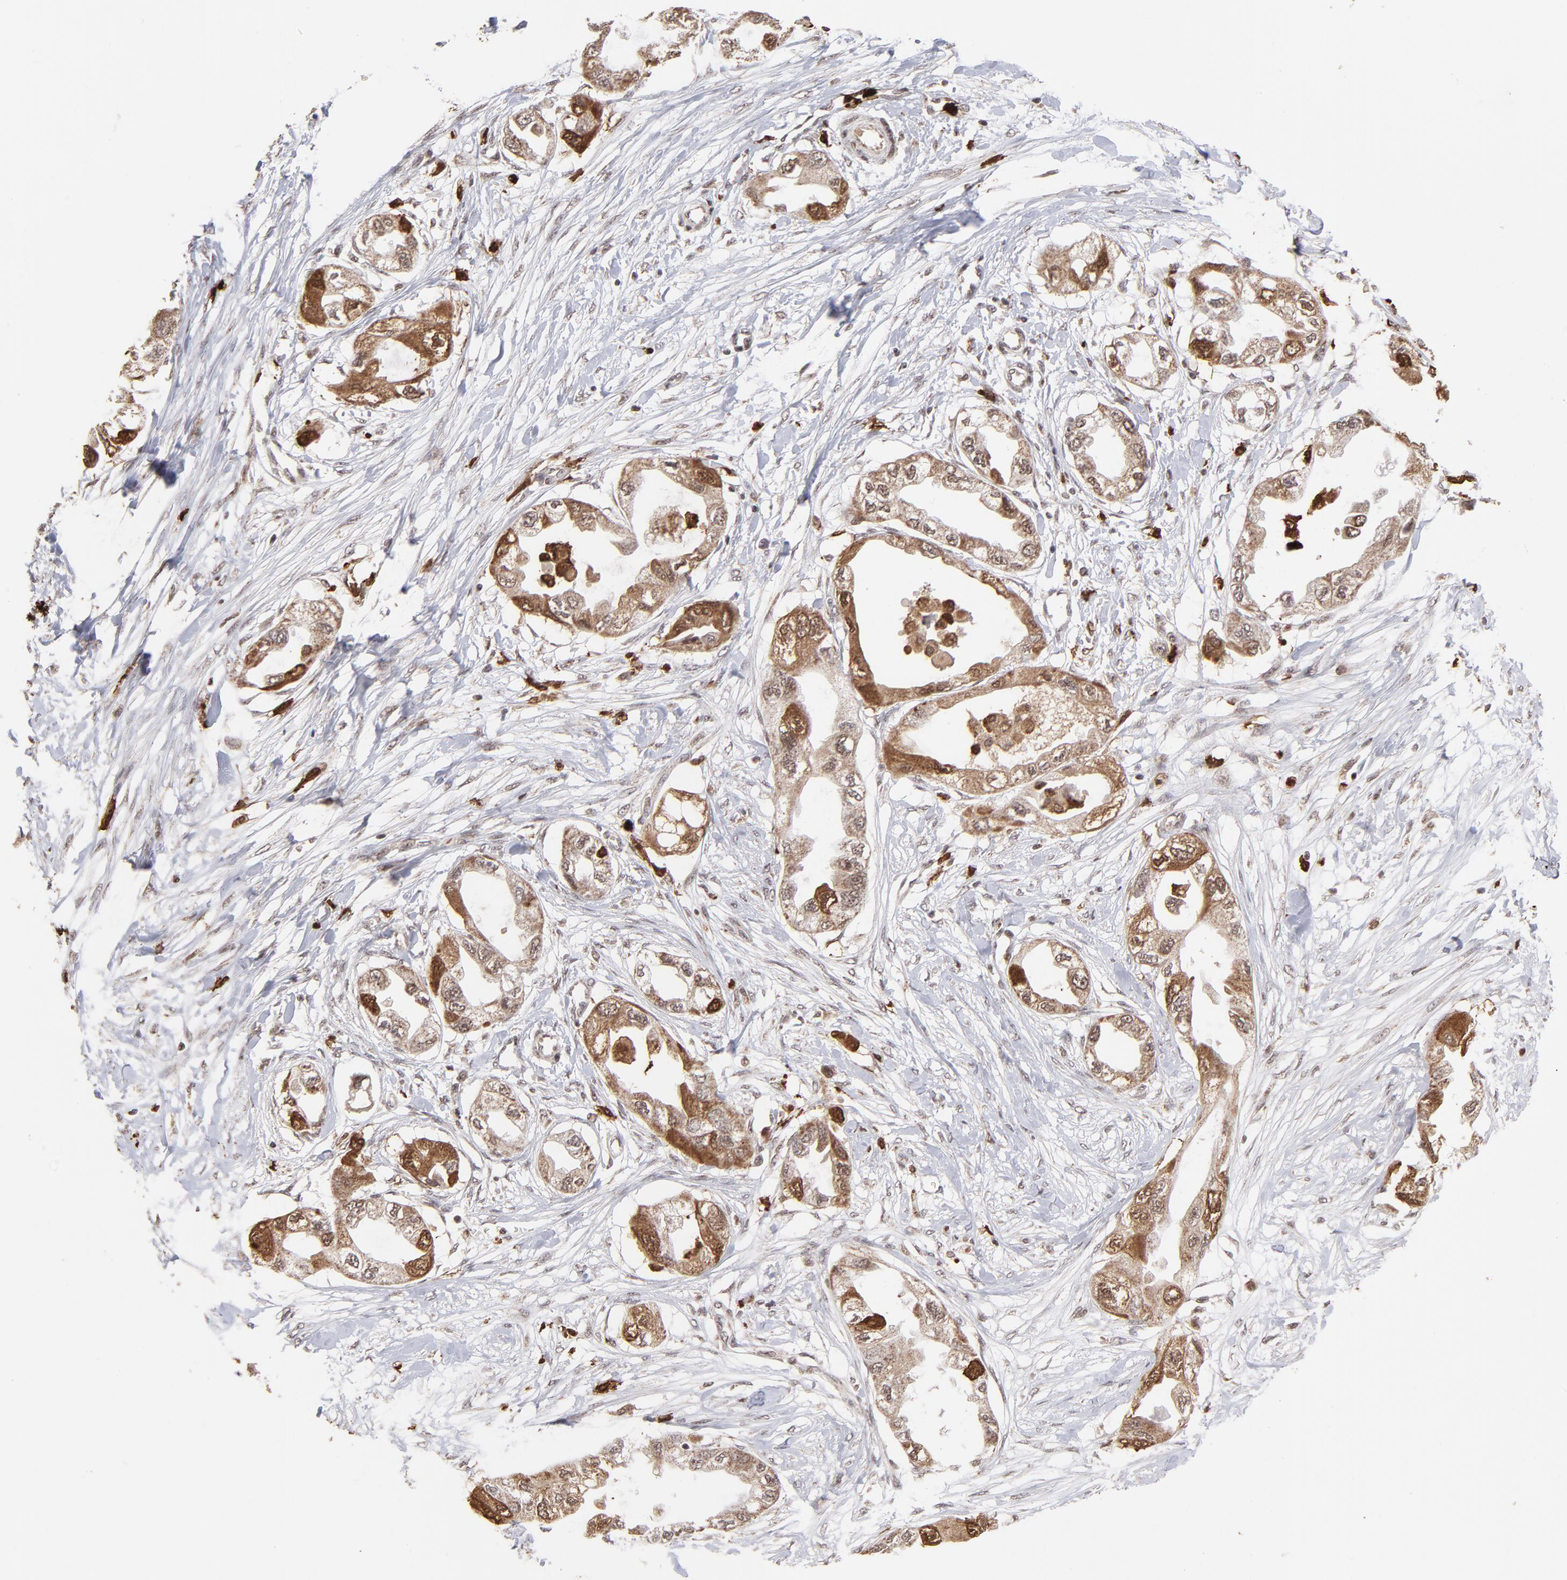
{"staining": {"intensity": "moderate", "quantity": ">75%", "location": "cytoplasmic/membranous"}, "tissue": "endometrial cancer", "cell_type": "Tumor cells", "image_type": "cancer", "snomed": [{"axis": "morphology", "description": "Adenocarcinoma, NOS"}, {"axis": "topography", "description": "Endometrium"}], "caption": "Protein expression analysis of endometrial adenocarcinoma displays moderate cytoplasmic/membranous expression in approximately >75% of tumor cells. (IHC, brightfield microscopy, high magnification).", "gene": "ZFX", "patient": {"sex": "female", "age": 67}}